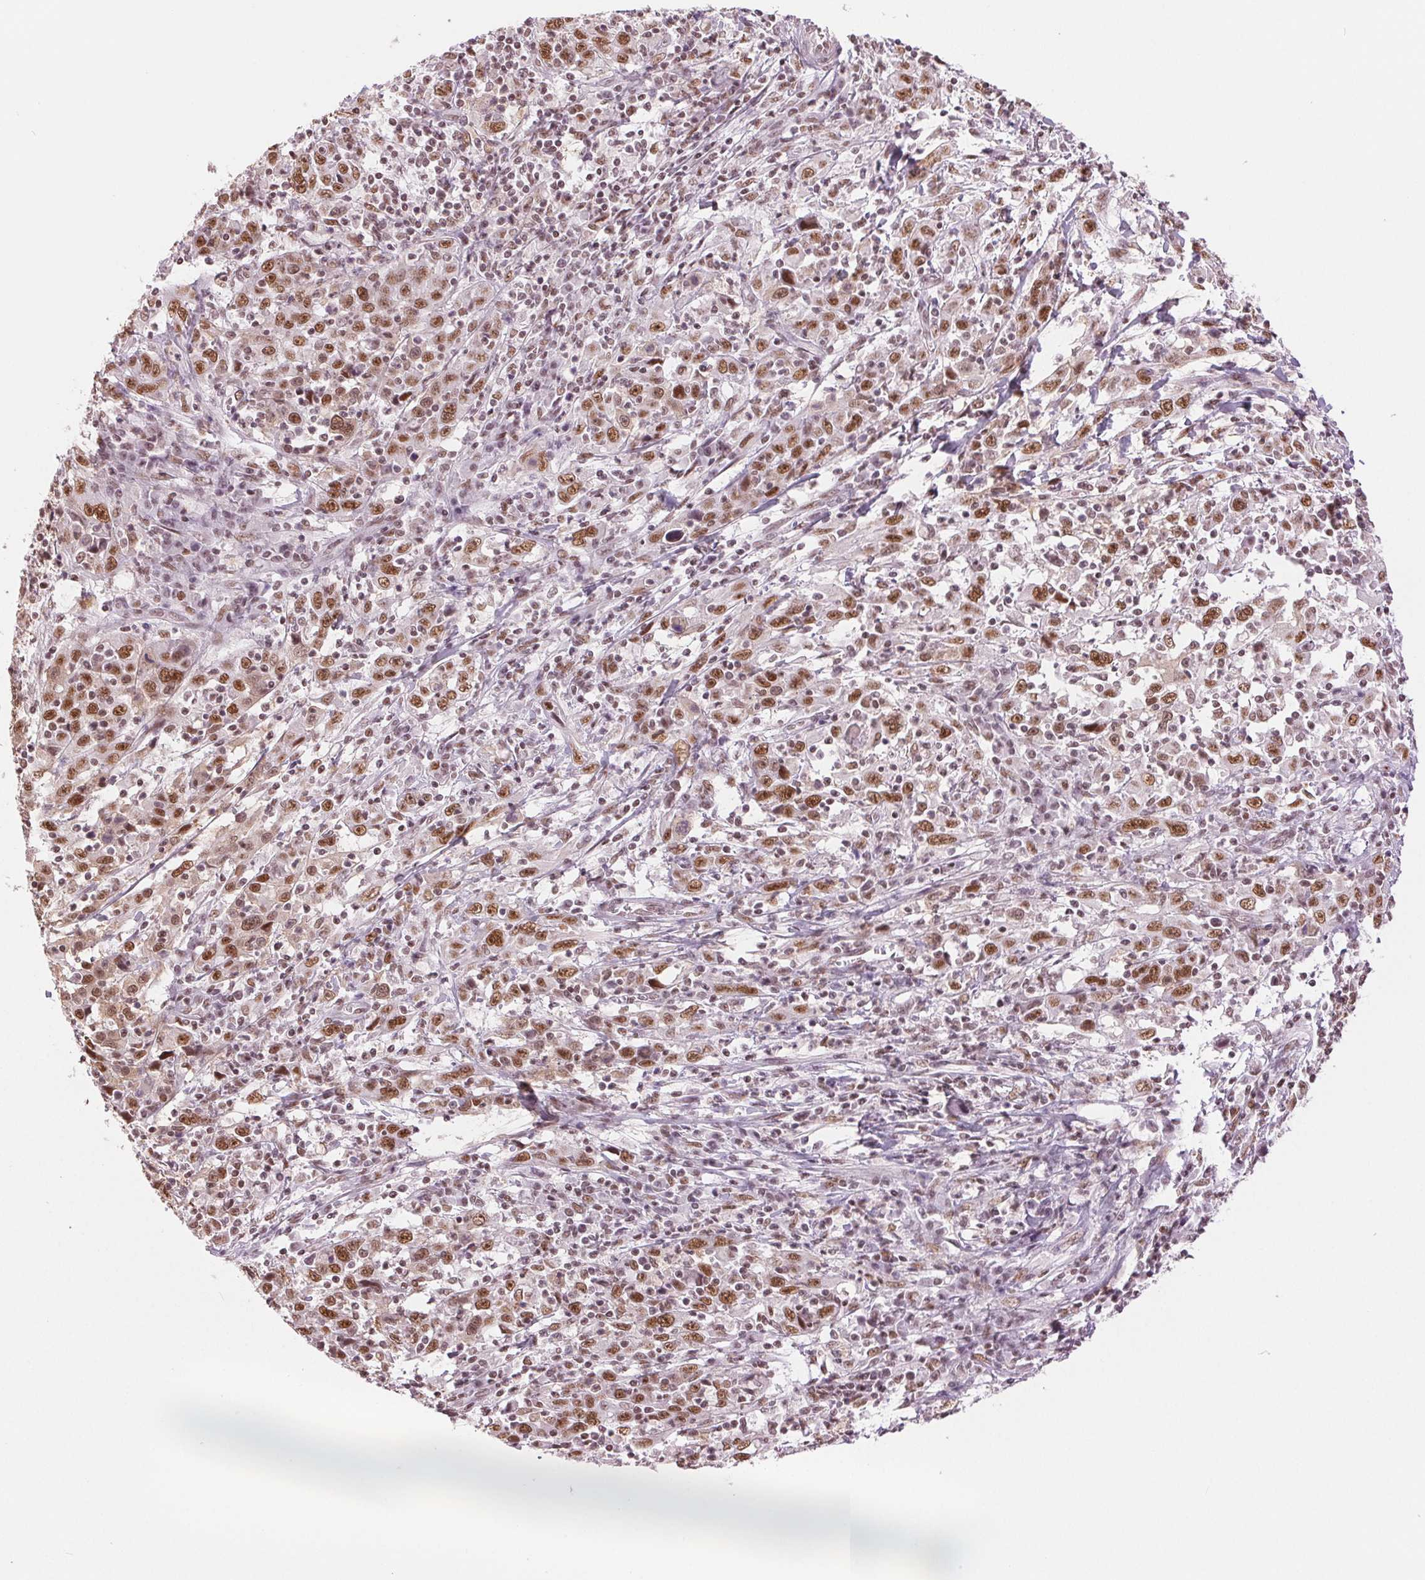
{"staining": {"intensity": "moderate", "quantity": ">75%", "location": "nuclear"}, "tissue": "cervical cancer", "cell_type": "Tumor cells", "image_type": "cancer", "snomed": [{"axis": "morphology", "description": "Squamous cell carcinoma, NOS"}, {"axis": "topography", "description": "Cervix"}], "caption": "DAB immunohistochemical staining of cervical cancer (squamous cell carcinoma) displays moderate nuclear protein positivity in approximately >75% of tumor cells.", "gene": "RPRD1B", "patient": {"sex": "female", "age": 46}}